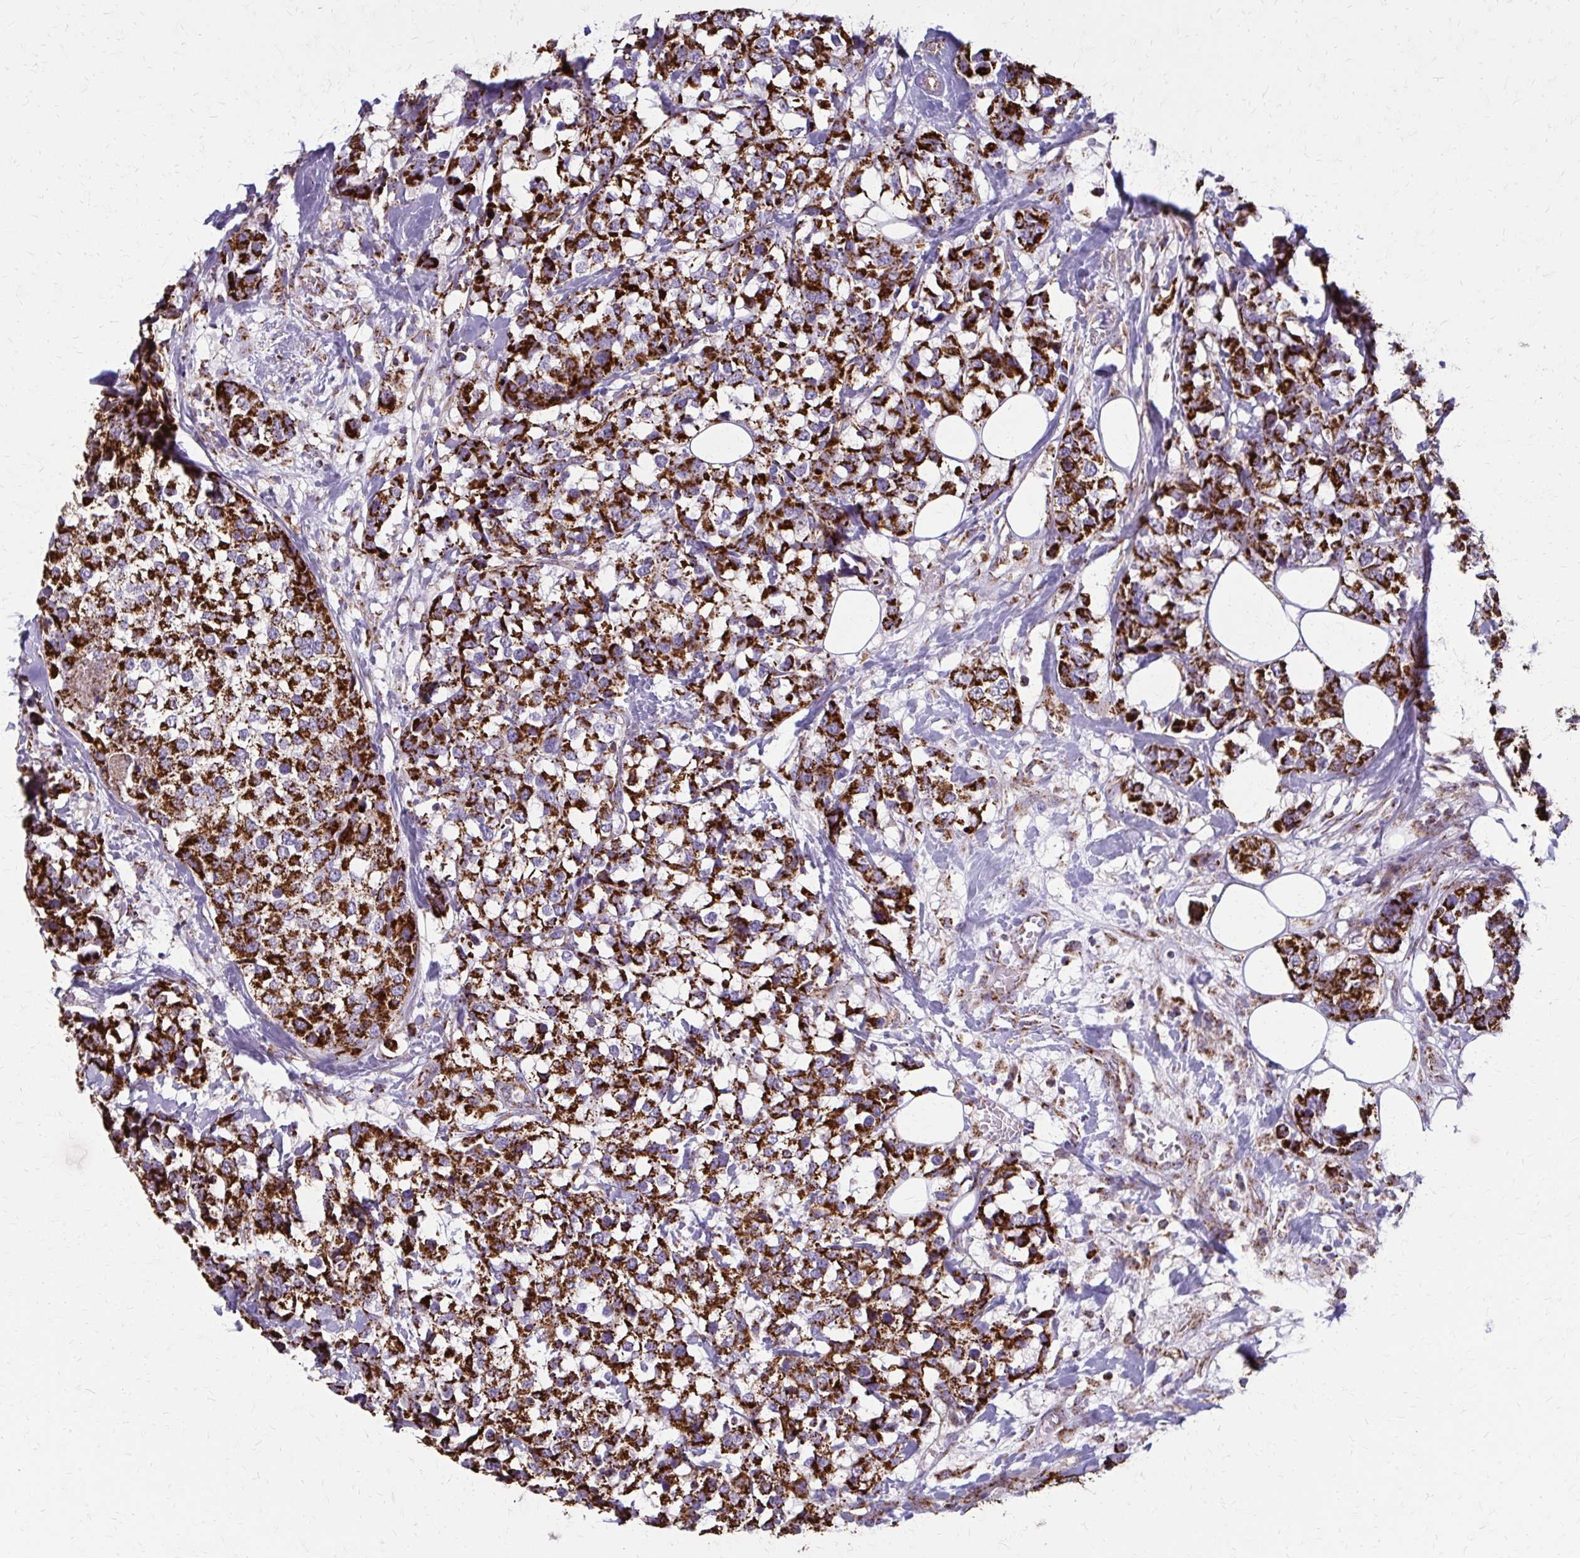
{"staining": {"intensity": "strong", "quantity": ">75%", "location": "cytoplasmic/membranous"}, "tissue": "breast cancer", "cell_type": "Tumor cells", "image_type": "cancer", "snomed": [{"axis": "morphology", "description": "Lobular carcinoma"}, {"axis": "topography", "description": "Breast"}], "caption": "Immunohistochemistry (IHC) micrograph of breast cancer (lobular carcinoma) stained for a protein (brown), which reveals high levels of strong cytoplasmic/membranous positivity in about >75% of tumor cells.", "gene": "TVP23A", "patient": {"sex": "female", "age": 59}}